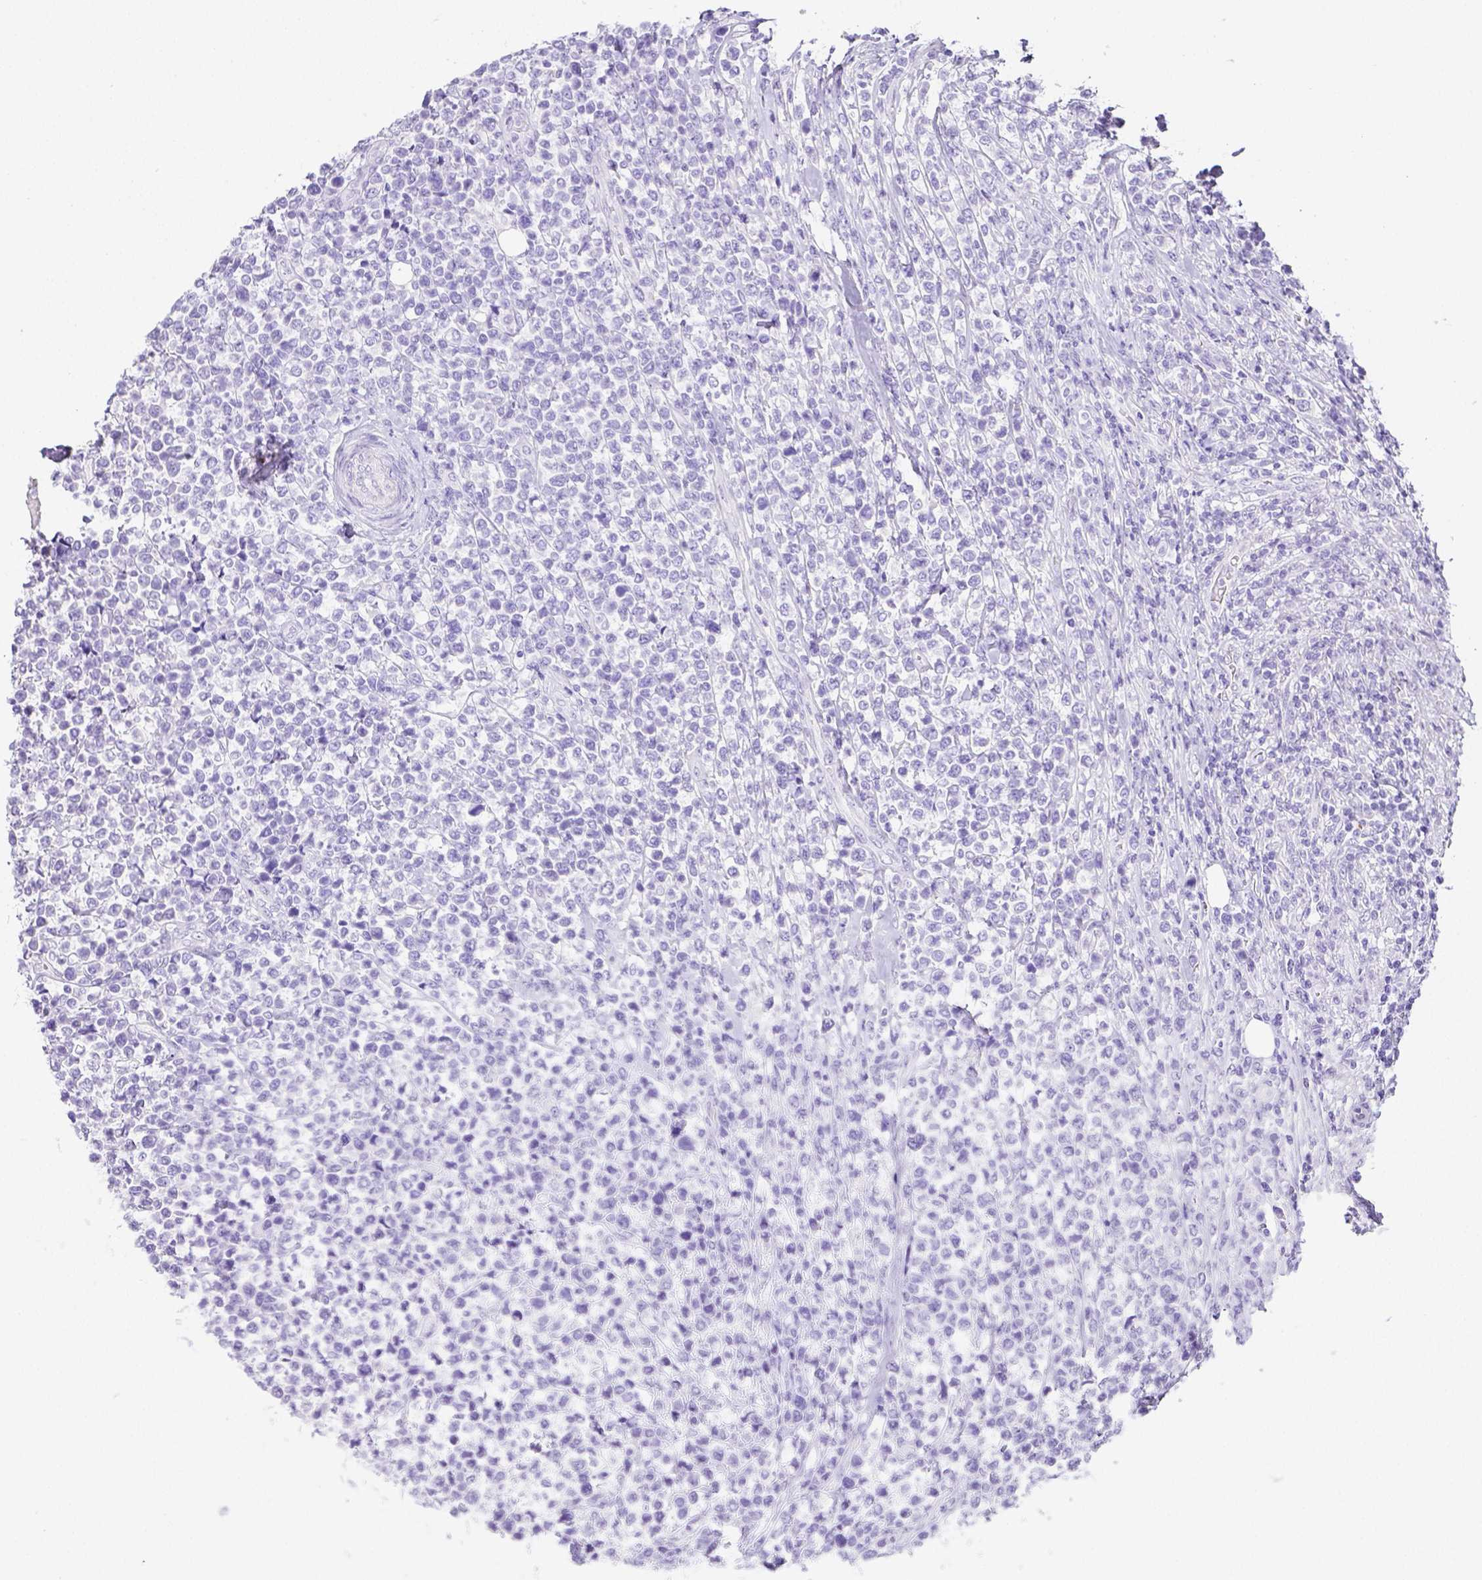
{"staining": {"intensity": "negative", "quantity": "none", "location": "none"}, "tissue": "lymphoma", "cell_type": "Tumor cells", "image_type": "cancer", "snomed": [{"axis": "morphology", "description": "Malignant lymphoma, non-Hodgkin's type, High grade"}, {"axis": "topography", "description": "Soft tissue"}], "caption": "A high-resolution image shows immunohistochemistry (IHC) staining of high-grade malignant lymphoma, non-Hodgkin's type, which demonstrates no significant expression in tumor cells. (DAB immunohistochemistry with hematoxylin counter stain).", "gene": "ARHGAP36", "patient": {"sex": "female", "age": 56}}